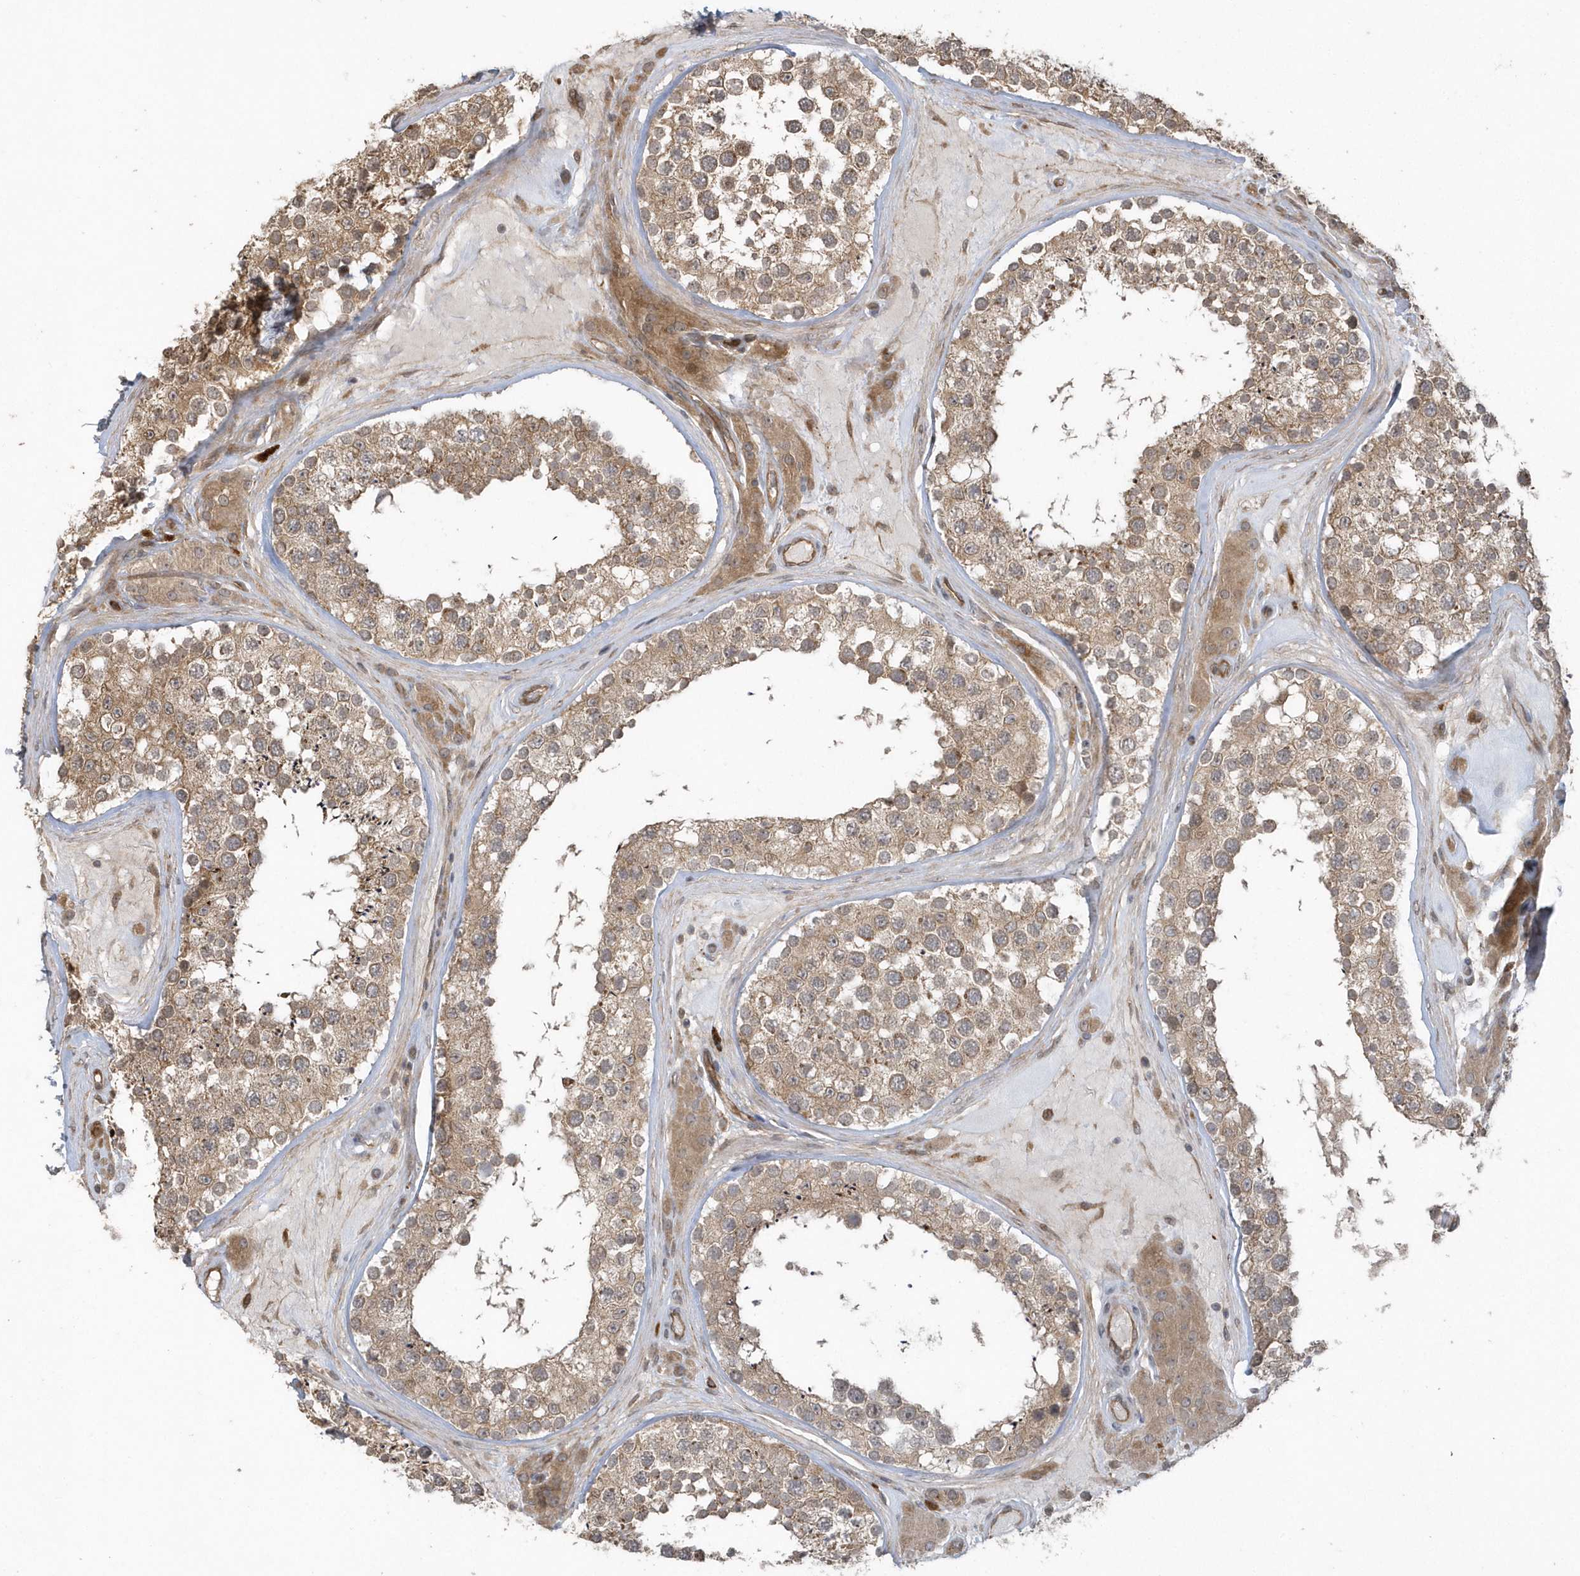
{"staining": {"intensity": "weak", "quantity": ">75%", "location": "cytoplasmic/membranous"}, "tissue": "testis", "cell_type": "Cells in seminiferous ducts", "image_type": "normal", "snomed": [{"axis": "morphology", "description": "Normal tissue, NOS"}, {"axis": "topography", "description": "Testis"}], "caption": "Immunohistochemistry of benign human testis shows low levels of weak cytoplasmic/membranous positivity in approximately >75% of cells in seminiferous ducts. Nuclei are stained in blue.", "gene": "HERPUD1", "patient": {"sex": "male", "age": 46}}